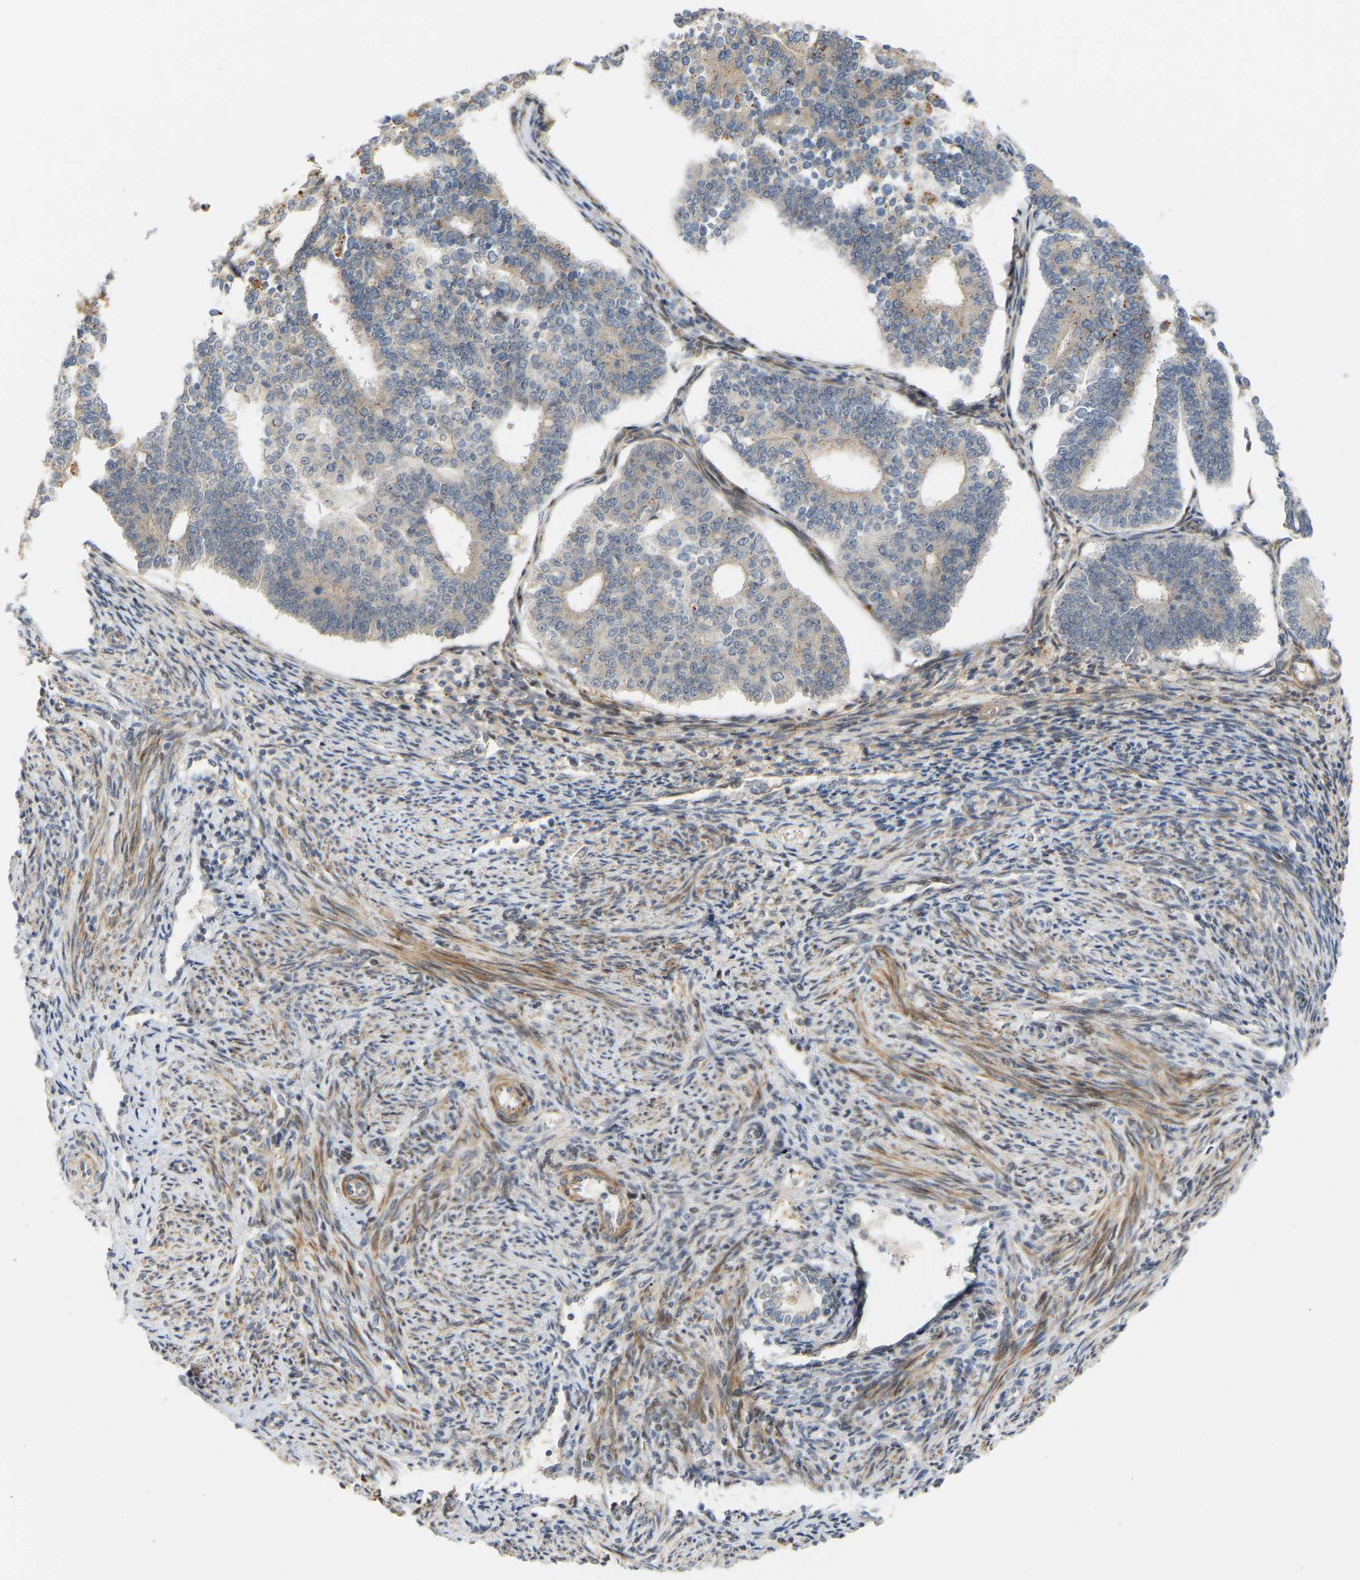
{"staining": {"intensity": "weak", "quantity": "<25%", "location": "cytoplasmic/membranous"}, "tissue": "endometrial cancer", "cell_type": "Tumor cells", "image_type": "cancer", "snomed": [{"axis": "morphology", "description": "Adenocarcinoma, NOS"}, {"axis": "topography", "description": "Endometrium"}], "caption": "A histopathology image of human endometrial adenocarcinoma is negative for staining in tumor cells.", "gene": "POGLUT2", "patient": {"sex": "female", "age": 70}}